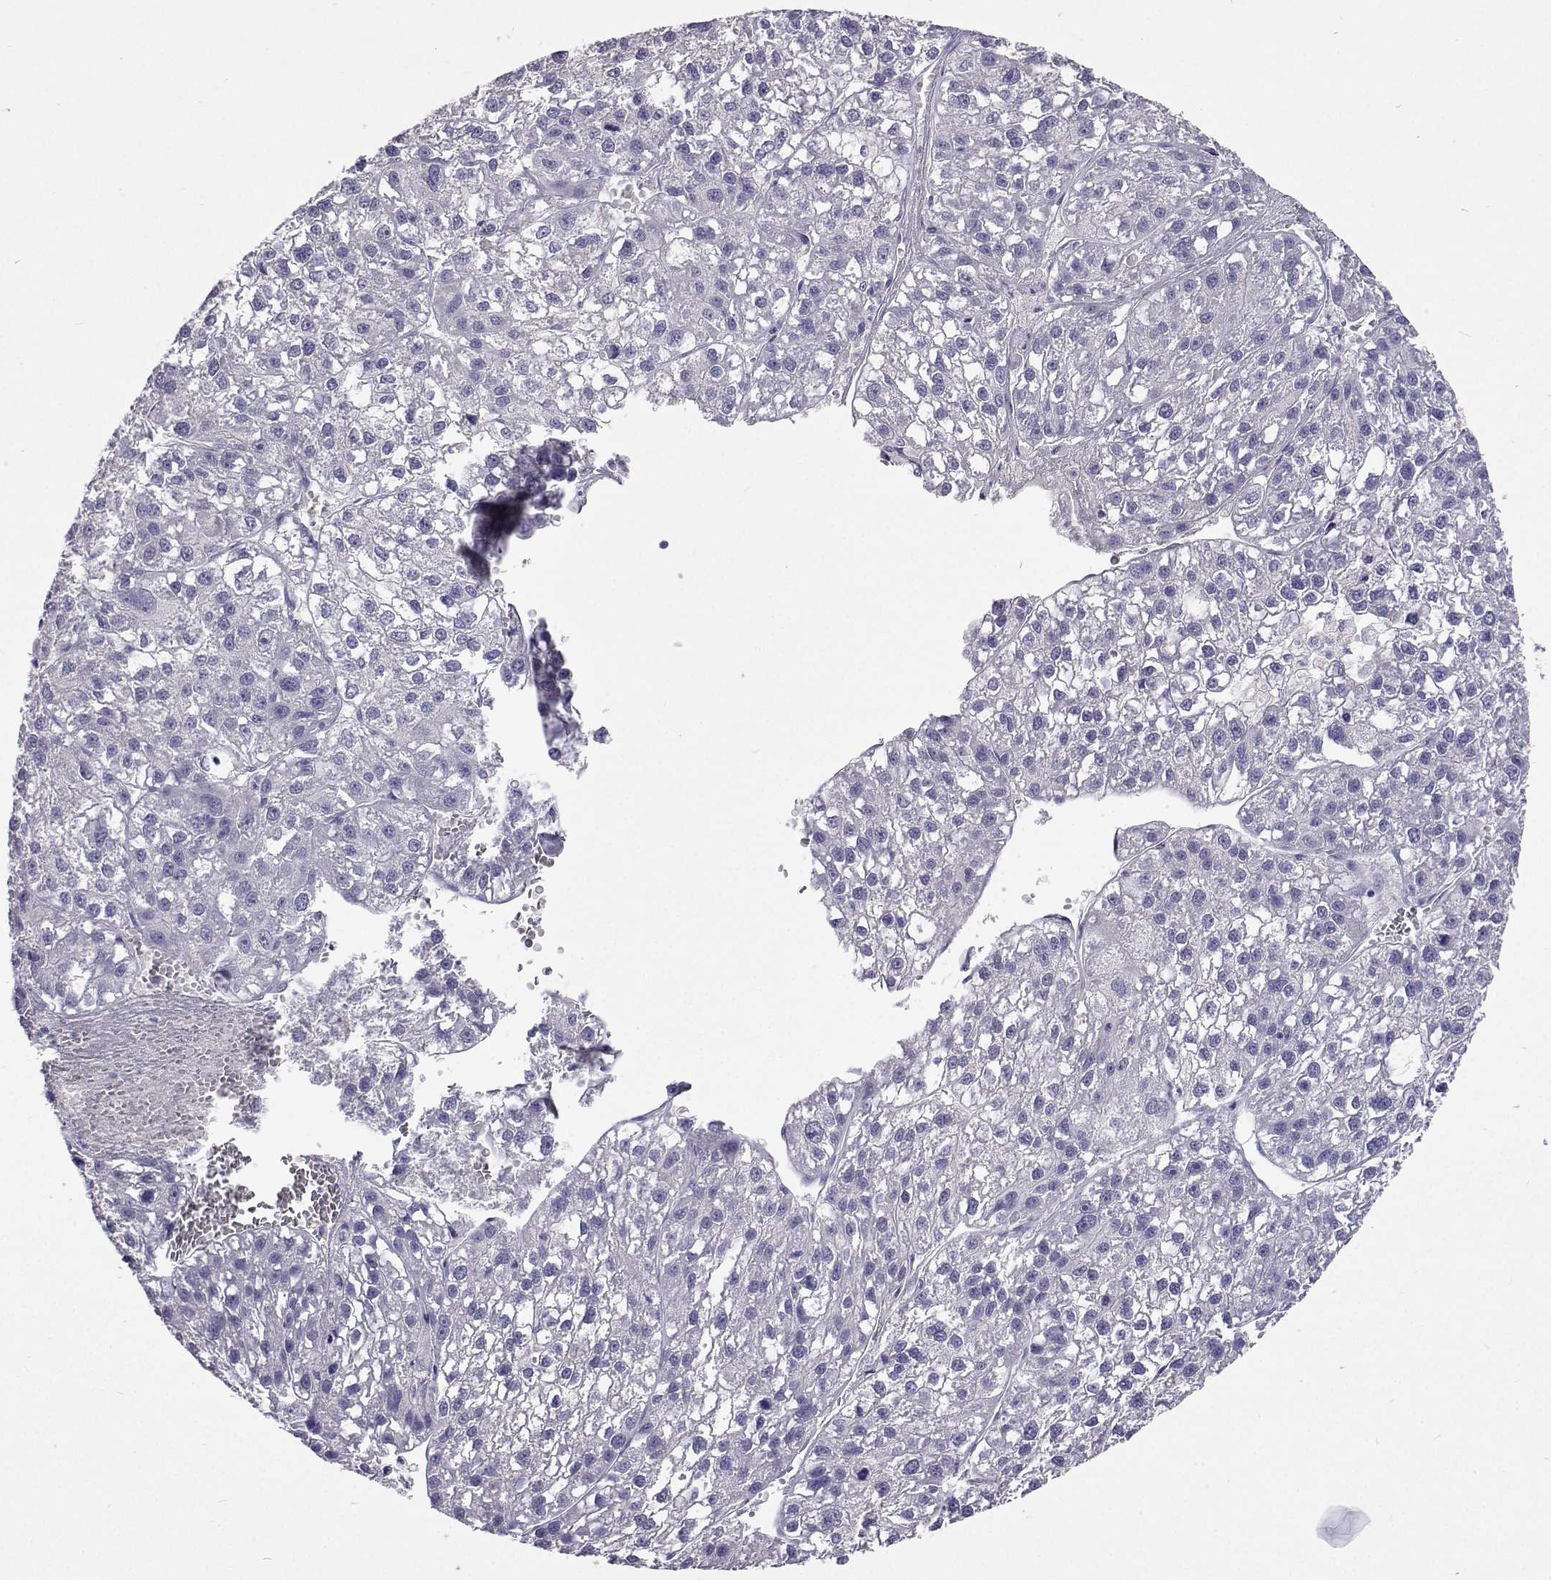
{"staining": {"intensity": "negative", "quantity": "none", "location": "none"}, "tissue": "liver cancer", "cell_type": "Tumor cells", "image_type": "cancer", "snomed": [{"axis": "morphology", "description": "Carcinoma, Hepatocellular, NOS"}, {"axis": "topography", "description": "Liver"}], "caption": "Liver cancer (hepatocellular carcinoma) was stained to show a protein in brown. There is no significant expression in tumor cells. The staining was performed using DAB to visualize the protein expression in brown, while the nuclei were stained in blue with hematoxylin (Magnification: 20x).", "gene": "CFAP44", "patient": {"sex": "female", "age": 70}}